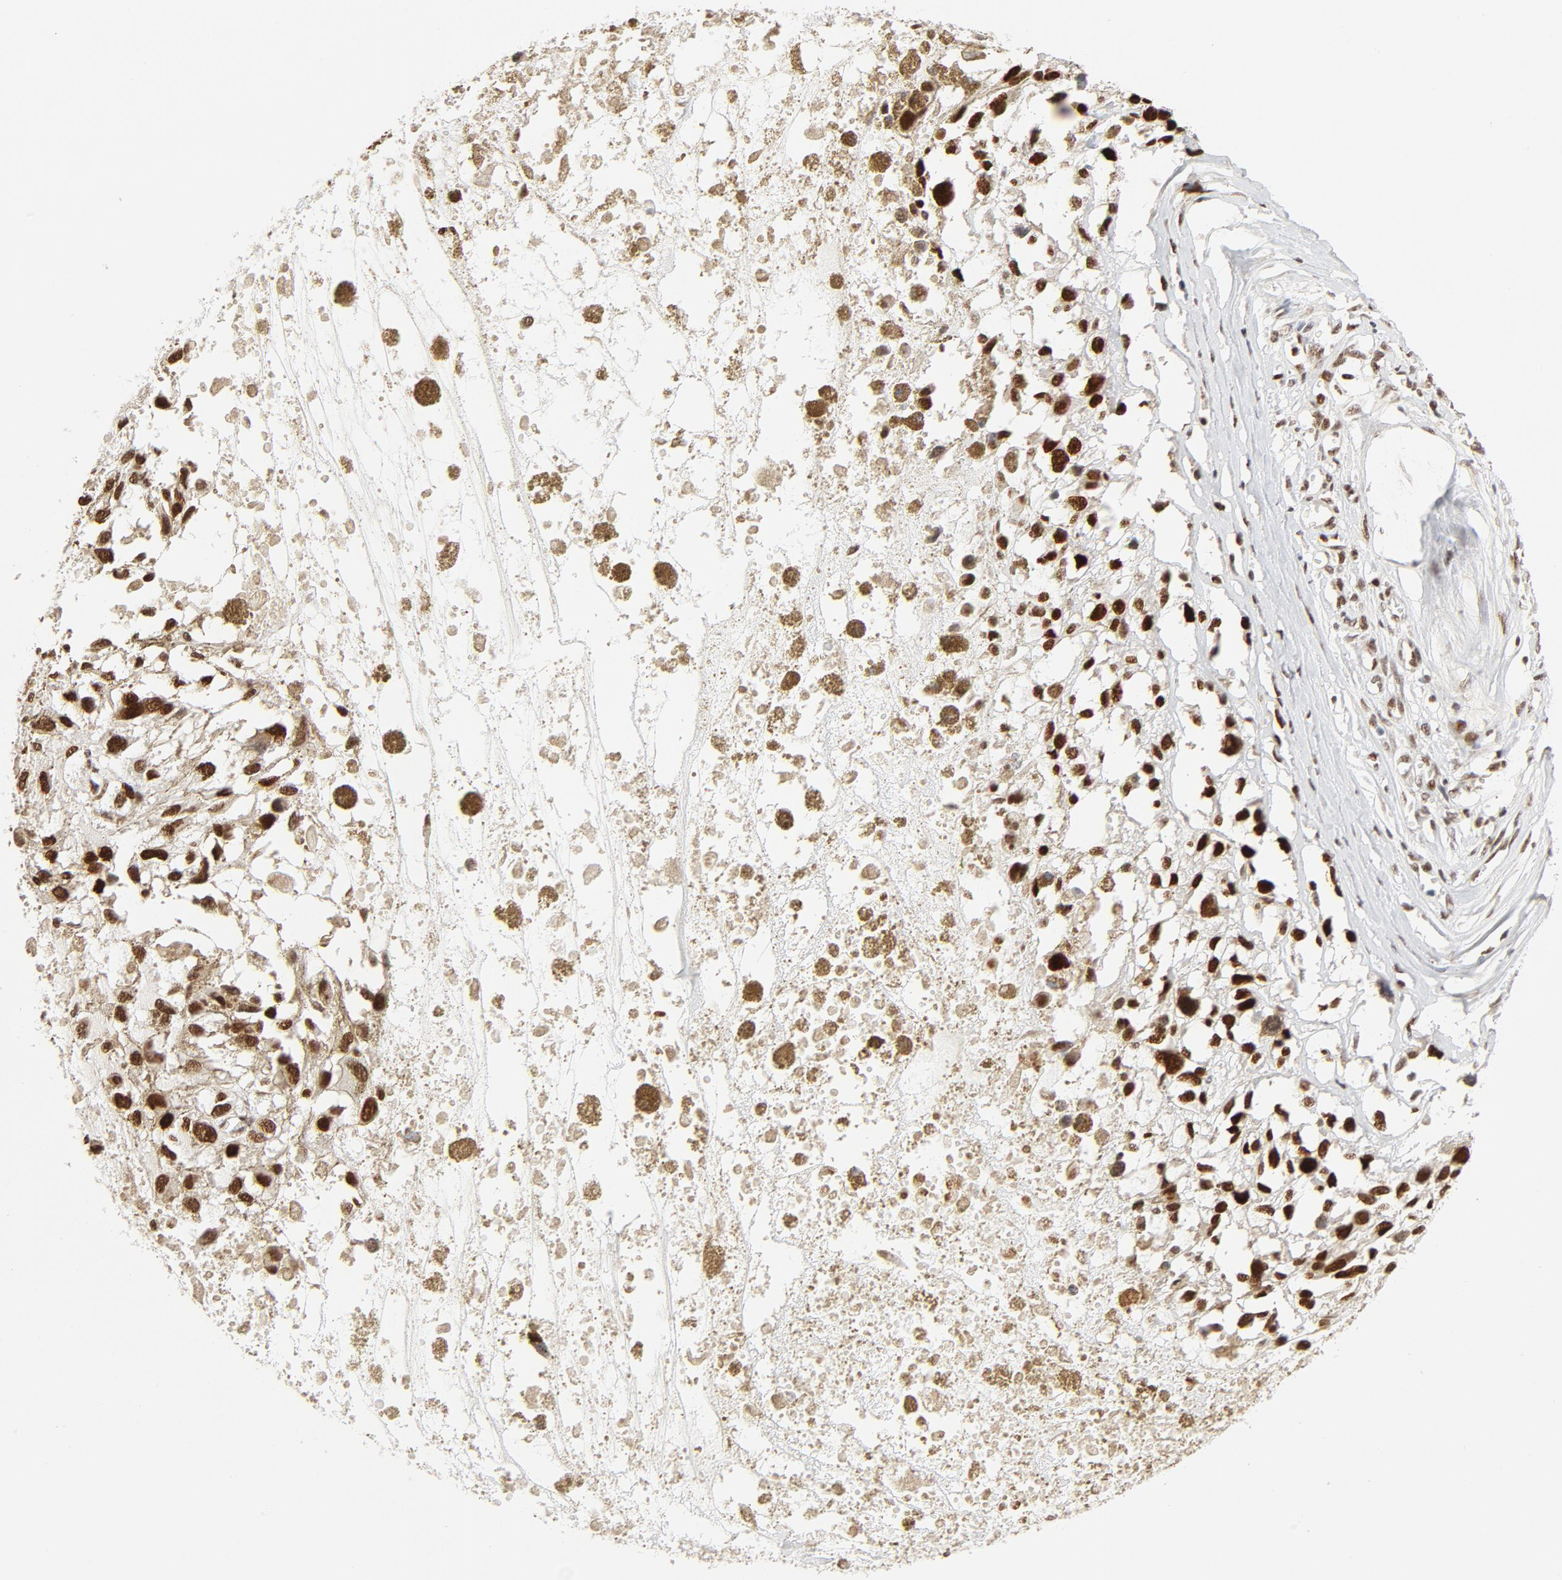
{"staining": {"intensity": "strong", "quantity": ">75%", "location": "nuclear"}, "tissue": "melanoma", "cell_type": "Tumor cells", "image_type": "cancer", "snomed": [{"axis": "morphology", "description": "Malignant melanoma, Metastatic site"}, {"axis": "topography", "description": "Lymph node"}], "caption": "This is an image of IHC staining of melanoma, which shows strong staining in the nuclear of tumor cells.", "gene": "GTF2I", "patient": {"sex": "male", "age": 59}}